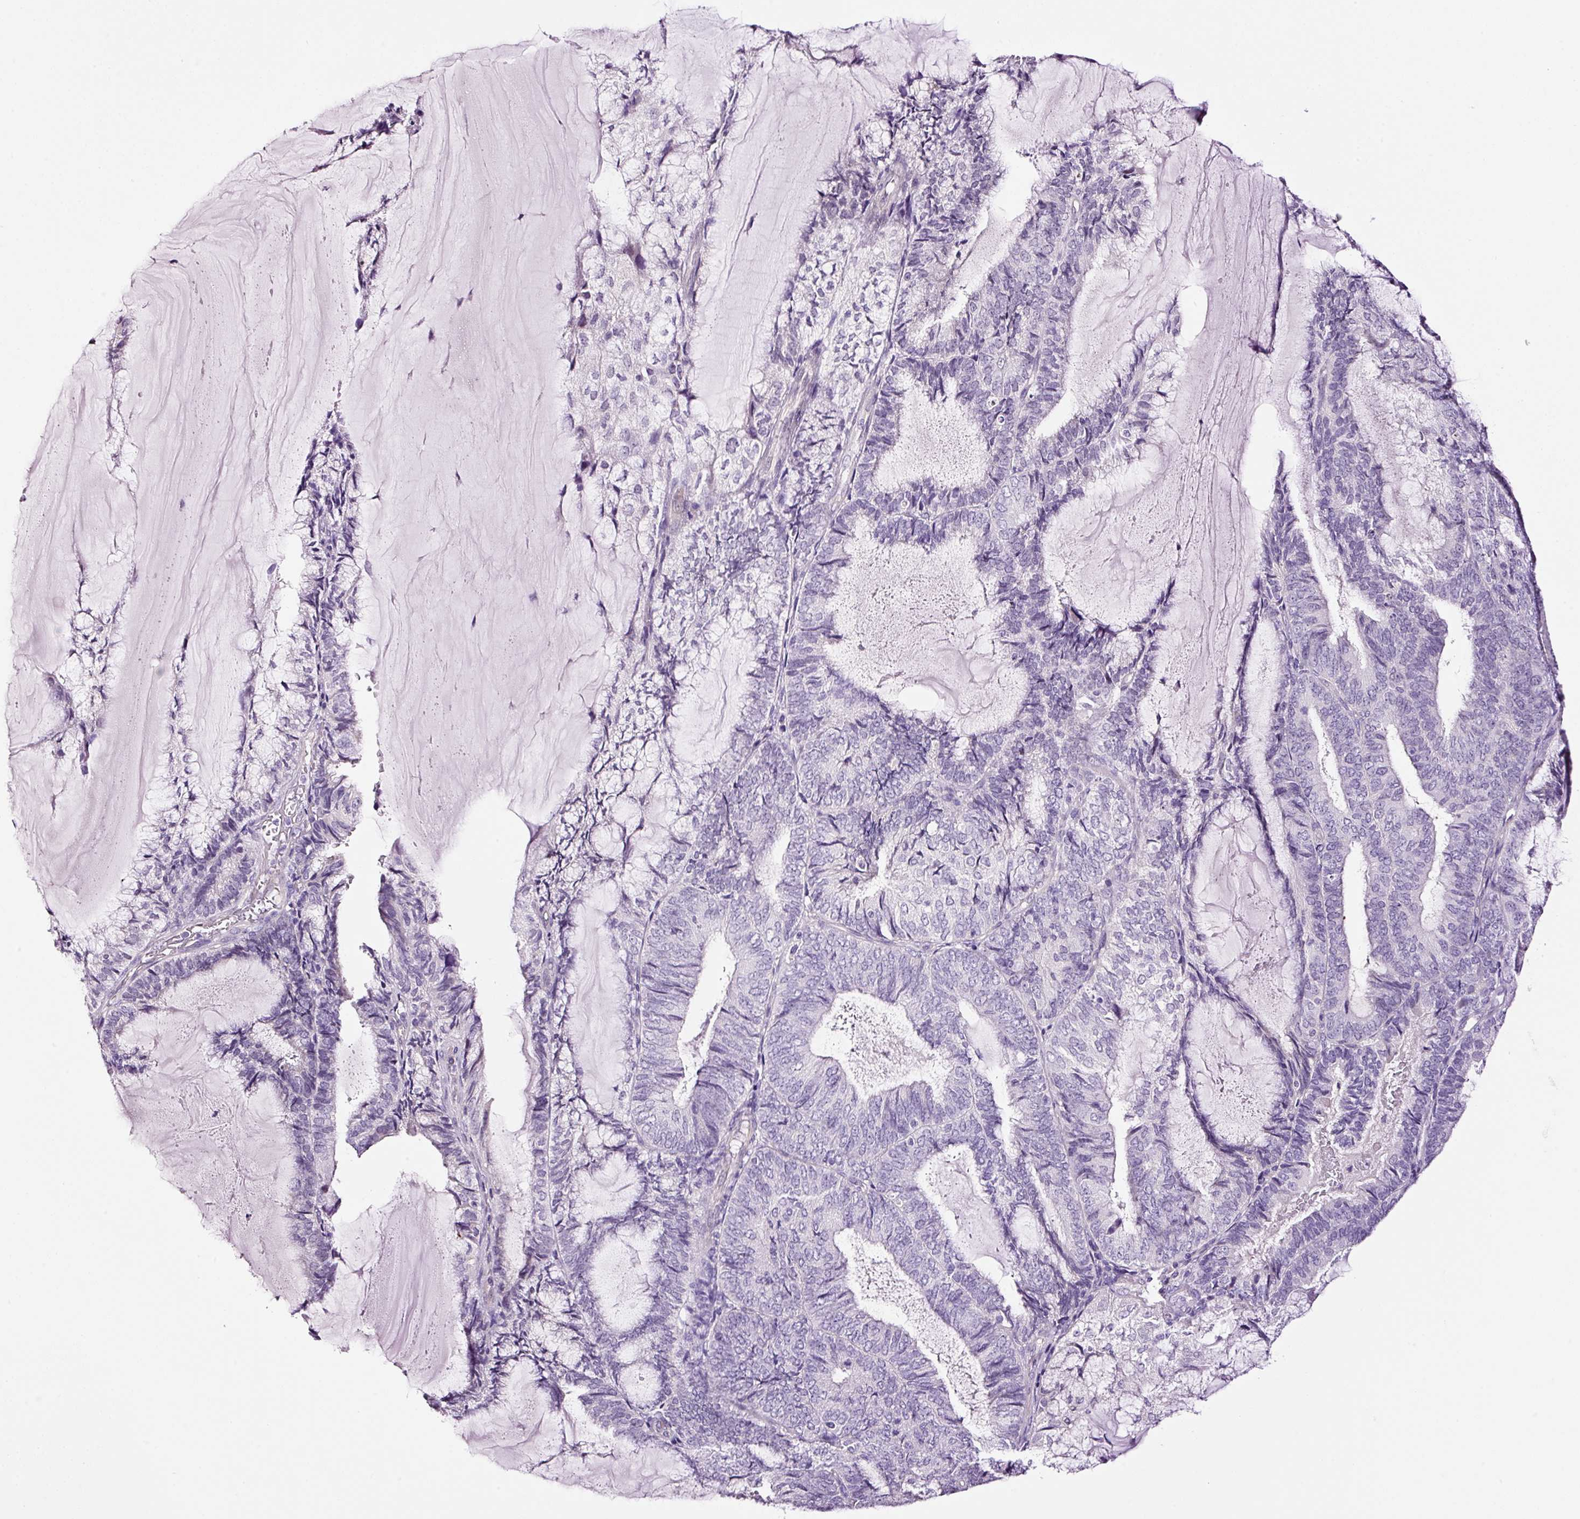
{"staining": {"intensity": "negative", "quantity": "none", "location": "none"}, "tissue": "endometrial cancer", "cell_type": "Tumor cells", "image_type": "cancer", "snomed": [{"axis": "morphology", "description": "Adenocarcinoma, NOS"}, {"axis": "topography", "description": "Endometrium"}], "caption": "Protein analysis of endometrial cancer demonstrates no significant staining in tumor cells.", "gene": "RTF2", "patient": {"sex": "female", "age": 81}}